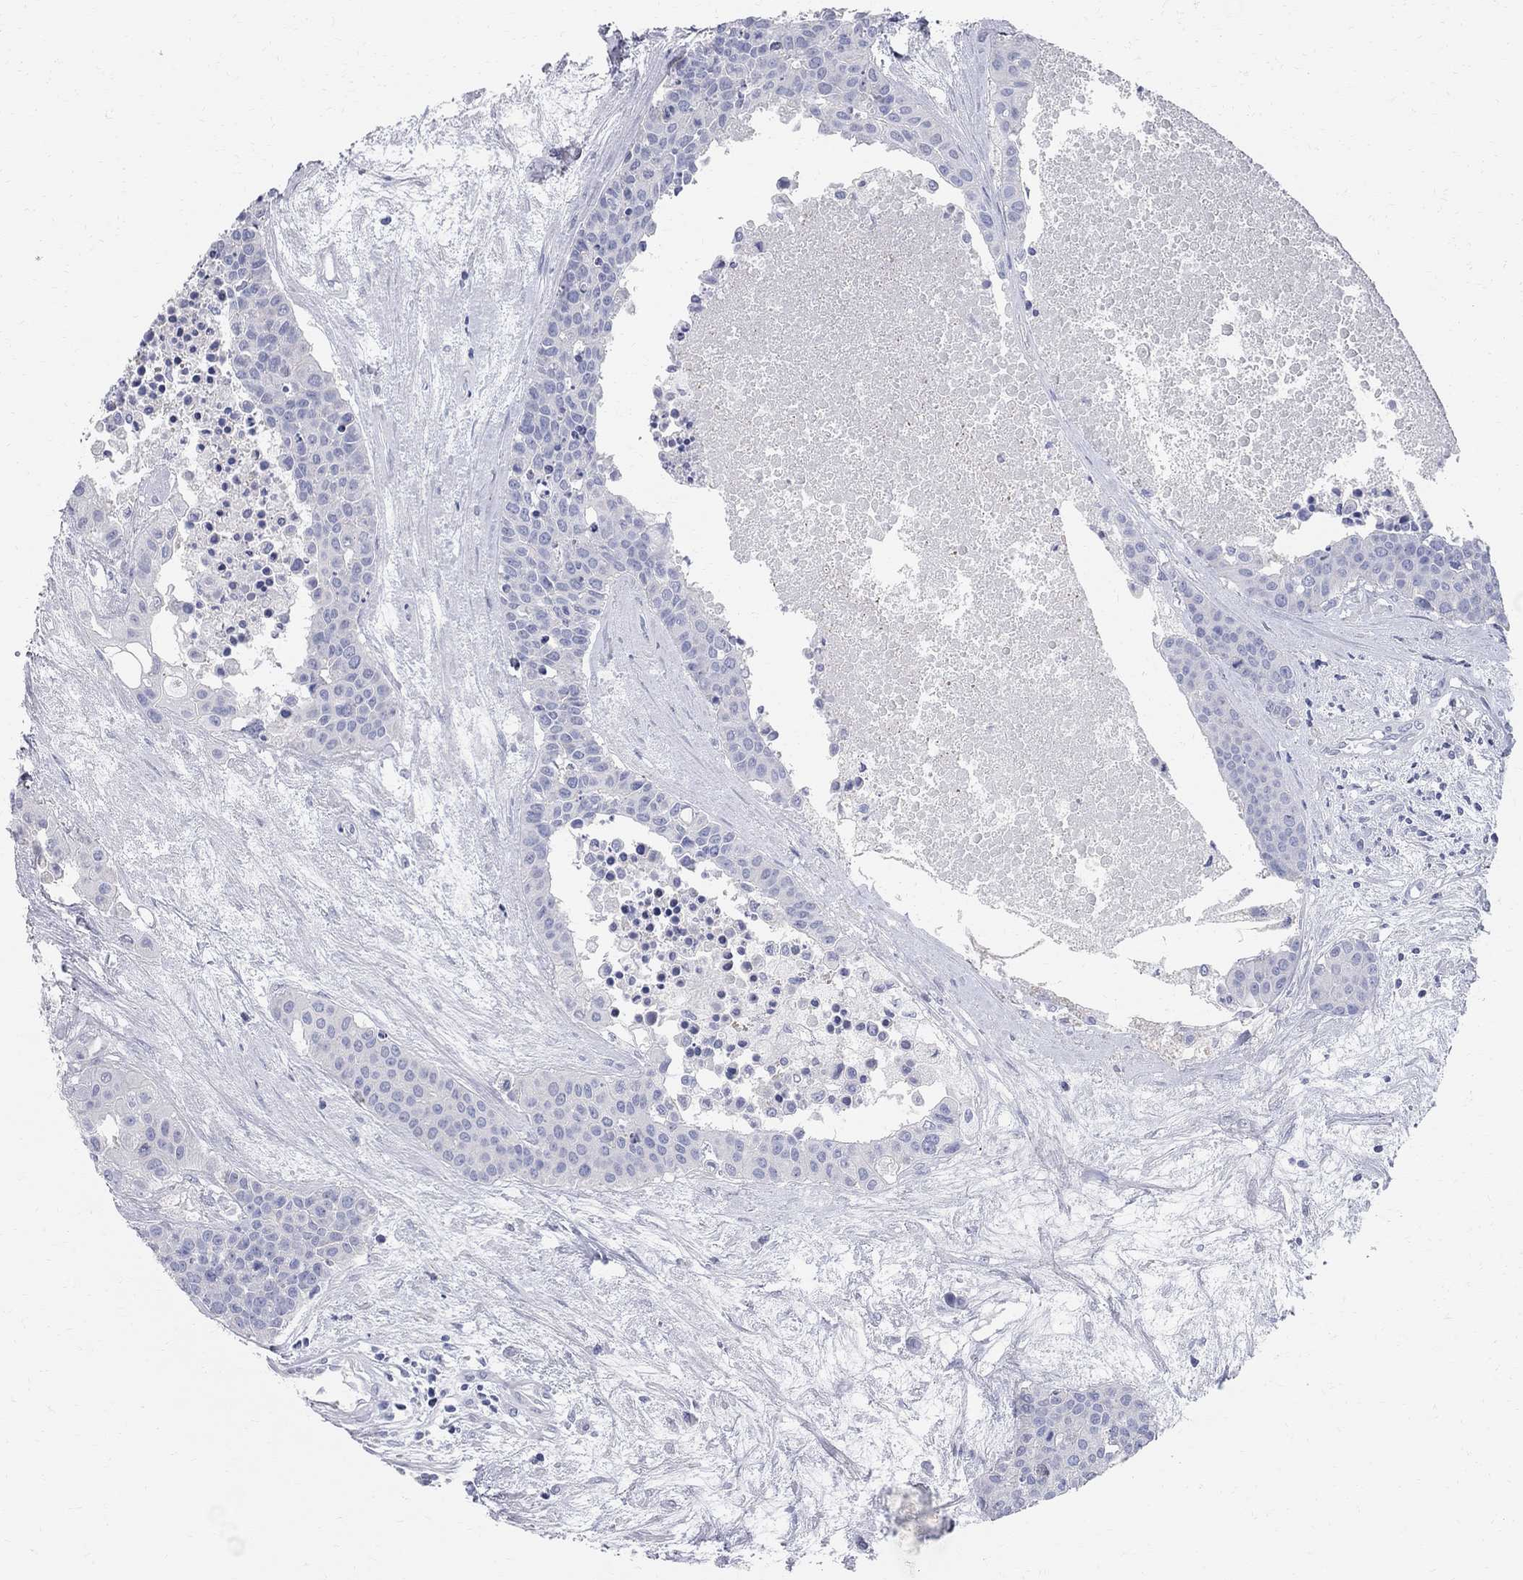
{"staining": {"intensity": "negative", "quantity": "none", "location": "none"}, "tissue": "carcinoid", "cell_type": "Tumor cells", "image_type": "cancer", "snomed": [{"axis": "morphology", "description": "Carcinoid, malignant, NOS"}, {"axis": "topography", "description": "Colon"}], "caption": "Carcinoid was stained to show a protein in brown. There is no significant expression in tumor cells.", "gene": "AOX1", "patient": {"sex": "male", "age": 81}}